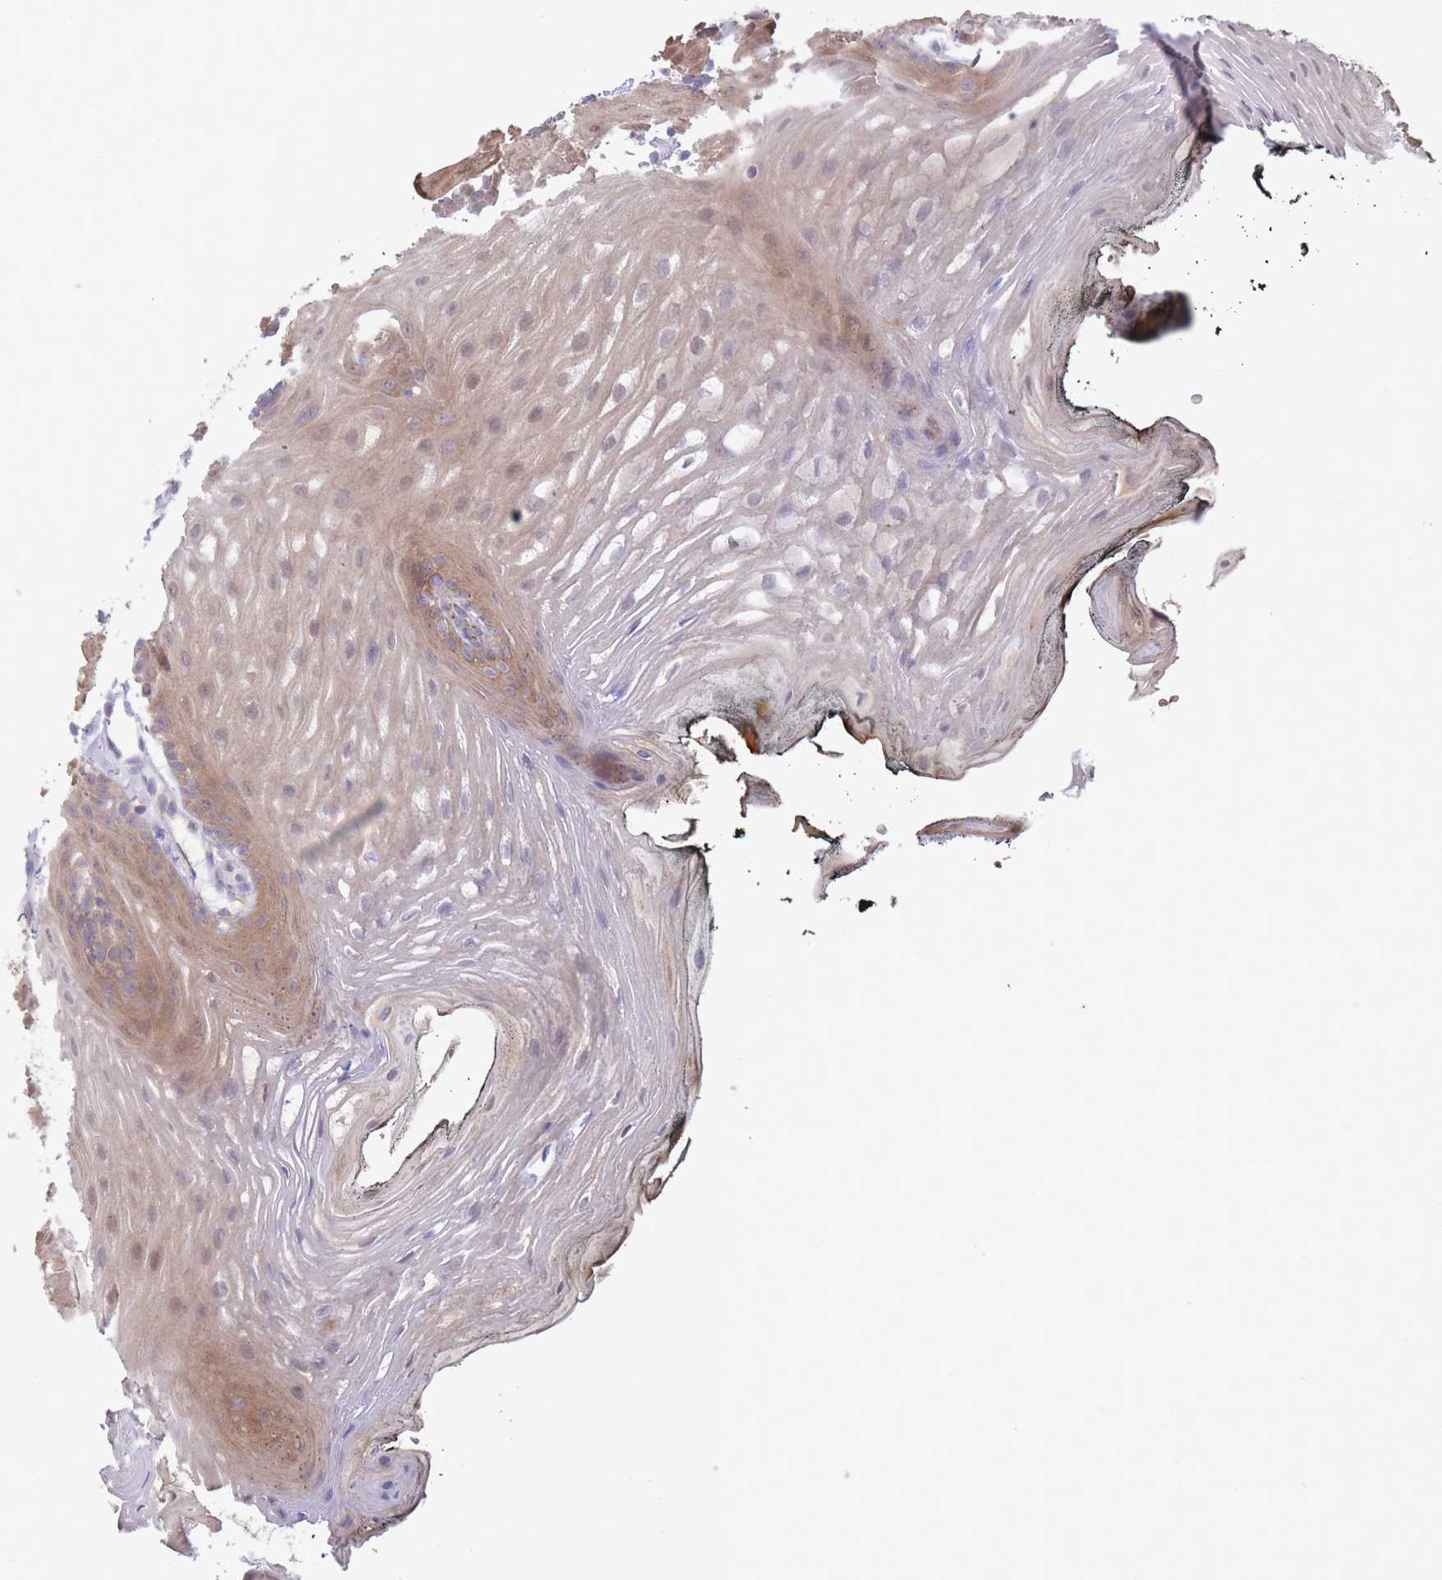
{"staining": {"intensity": "moderate", "quantity": "25%-75%", "location": "cytoplasmic/membranous"}, "tissue": "oral mucosa", "cell_type": "Squamous epithelial cells", "image_type": "normal", "snomed": [{"axis": "morphology", "description": "Normal tissue, NOS"}, {"axis": "topography", "description": "Oral tissue"}, {"axis": "topography", "description": "Tounge, NOS"}], "caption": "Moderate cytoplasmic/membranous positivity is present in about 25%-75% of squamous epithelial cells in normal oral mucosa. (DAB IHC with brightfield microscopy, high magnification).", "gene": "ALS2CL", "patient": {"sex": "female", "age": 81}}